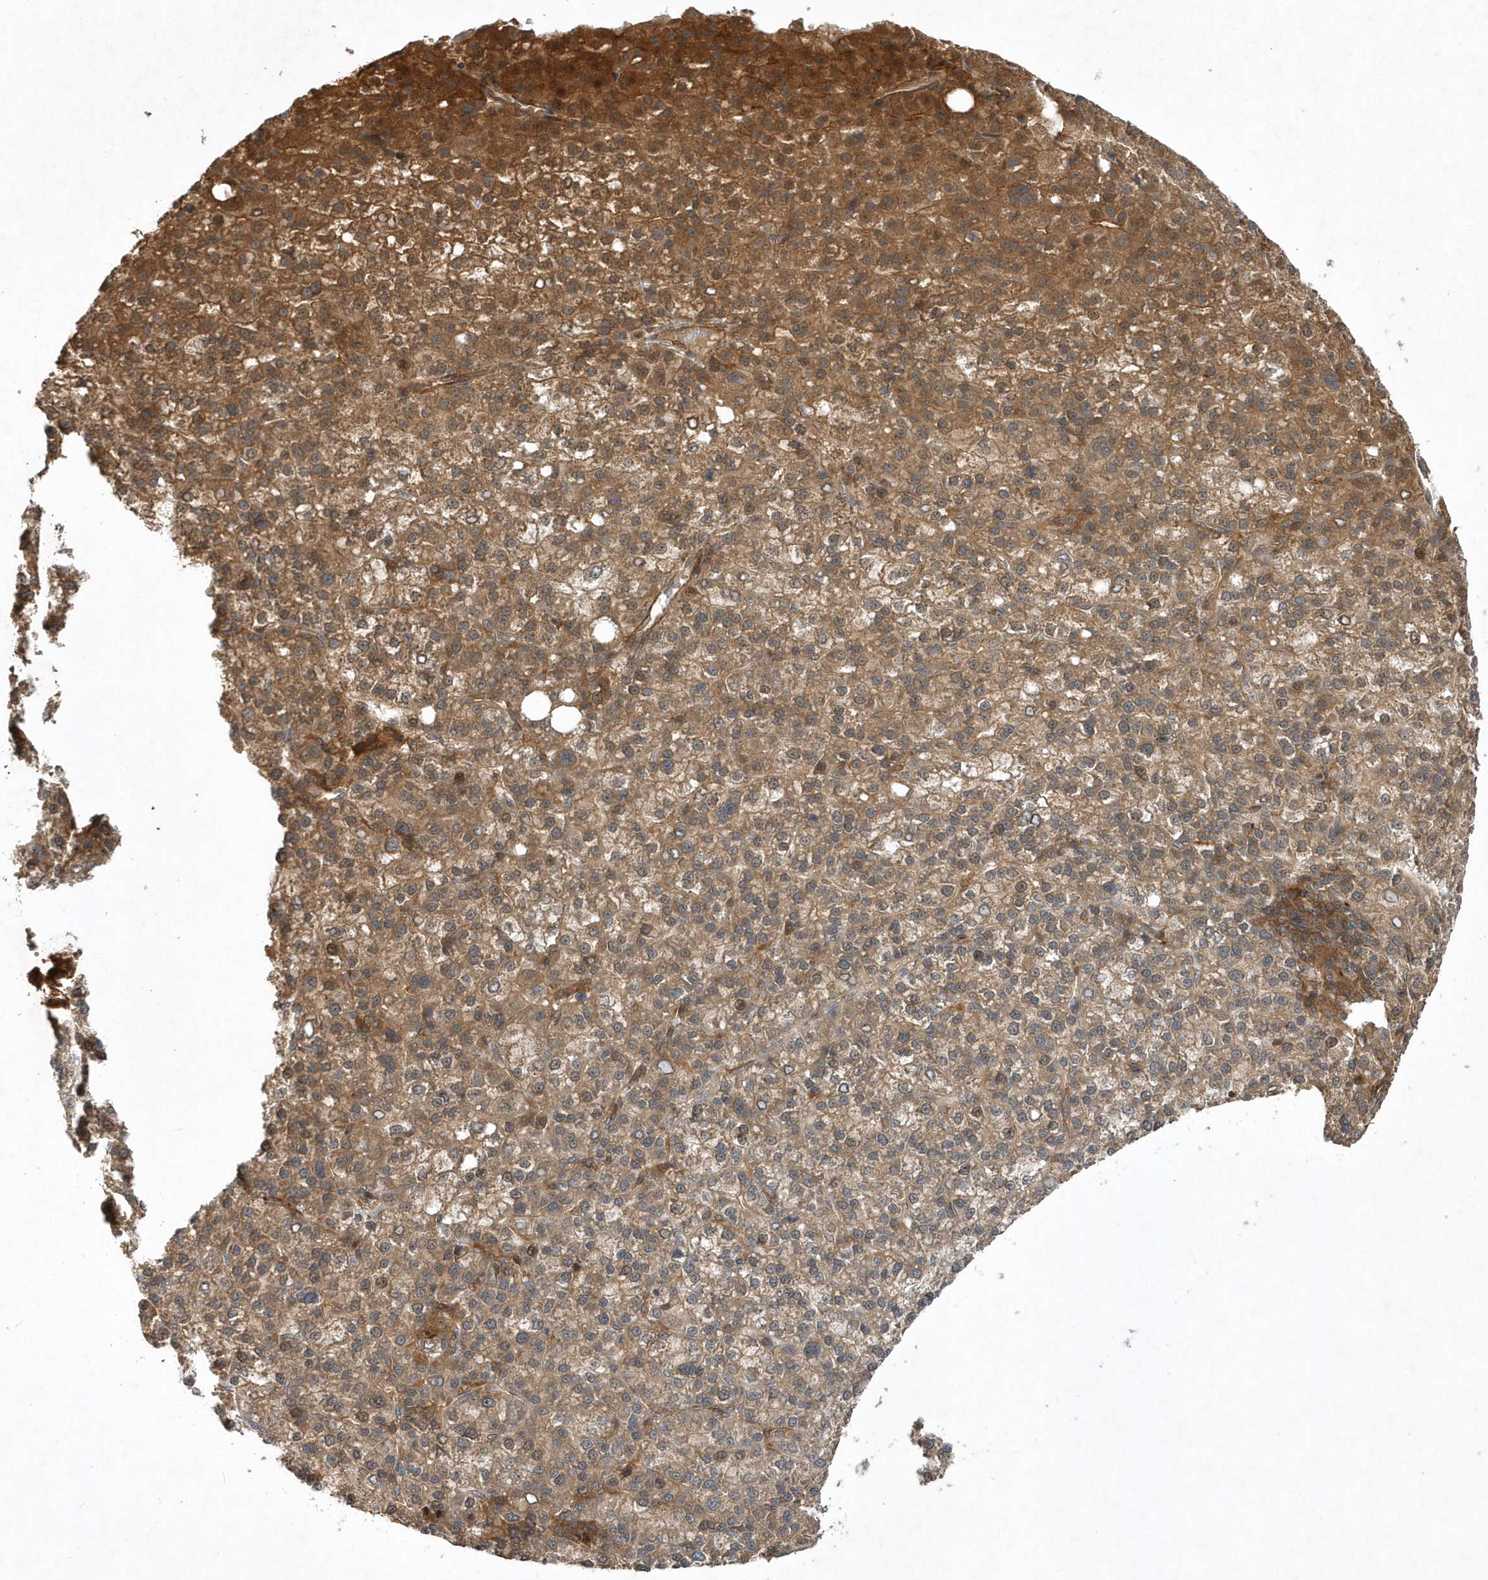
{"staining": {"intensity": "moderate", "quantity": ">75%", "location": "cytoplasmic/membranous"}, "tissue": "liver cancer", "cell_type": "Tumor cells", "image_type": "cancer", "snomed": [{"axis": "morphology", "description": "Carcinoma, Hepatocellular, NOS"}, {"axis": "topography", "description": "Liver"}], "caption": "Brown immunohistochemical staining in human liver hepatocellular carcinoma shows moderate cytoplasmic/membranous staining in about >75% of tumor cells. (DAB IHC with brightfield microscopy, high magnification).", "gene": "GFM2", "patient": {"sex": "female", "age": 58}}